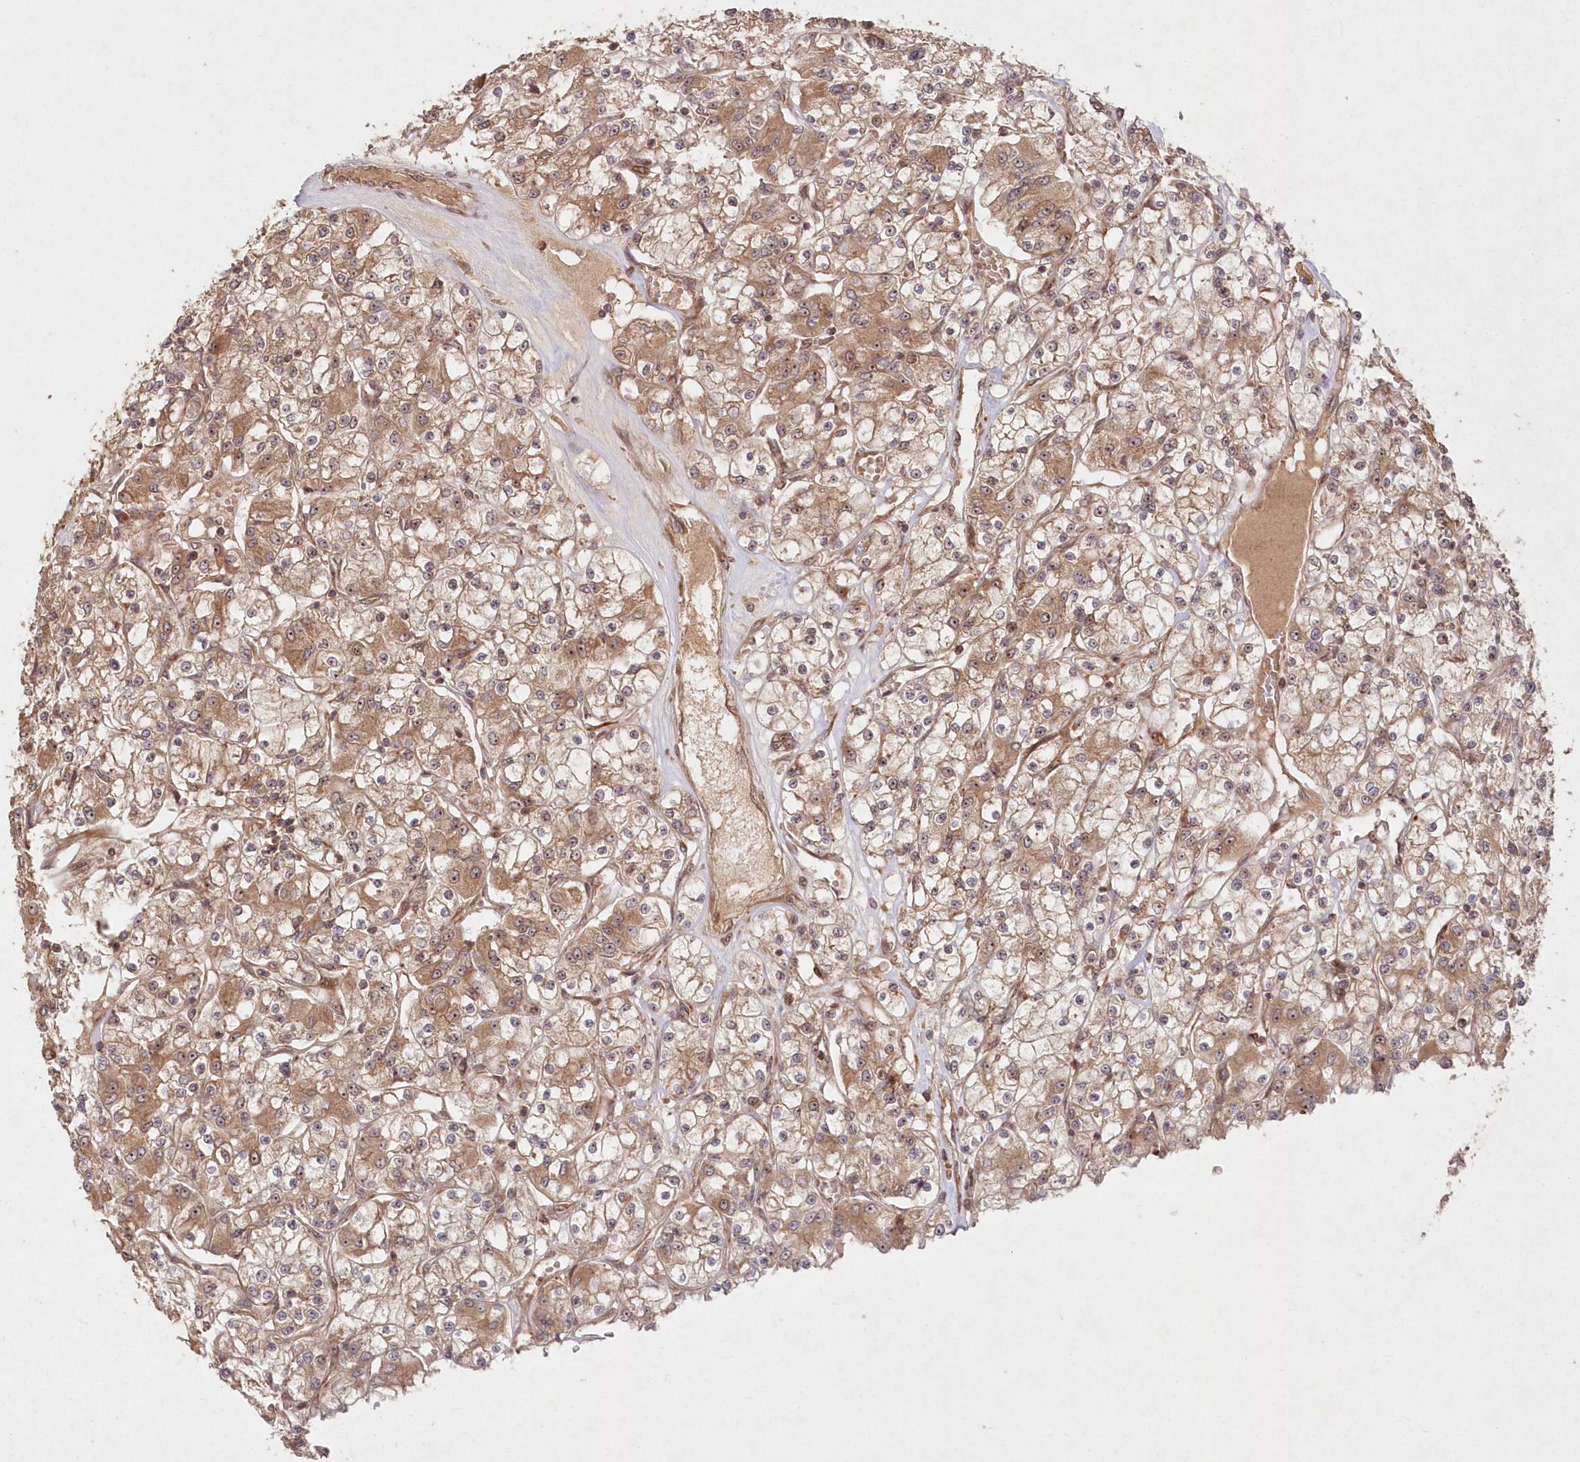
{"staining": {"intensity": "moderate", "quantity": "<25%", "location": "cytoplasmic/membranous,nuclear"}, "tissue": "renal cancer", "cell_type": "Tumor cells", "image_type": "cancer", "snomed": [{"axis": "morphology", "description": "Adenocarcinoma, NOS"}, {"axis": "topography", "description": "Kidney"}], "caption": "Immunohistochemistry (IHC) of renal cancer displays low levels of moderate cytoplasmic/membranous and nuclear expression in about <25% of tumor cells.", "gene": "SERINC1", "patient": {"sex": "female", "age": 59}}